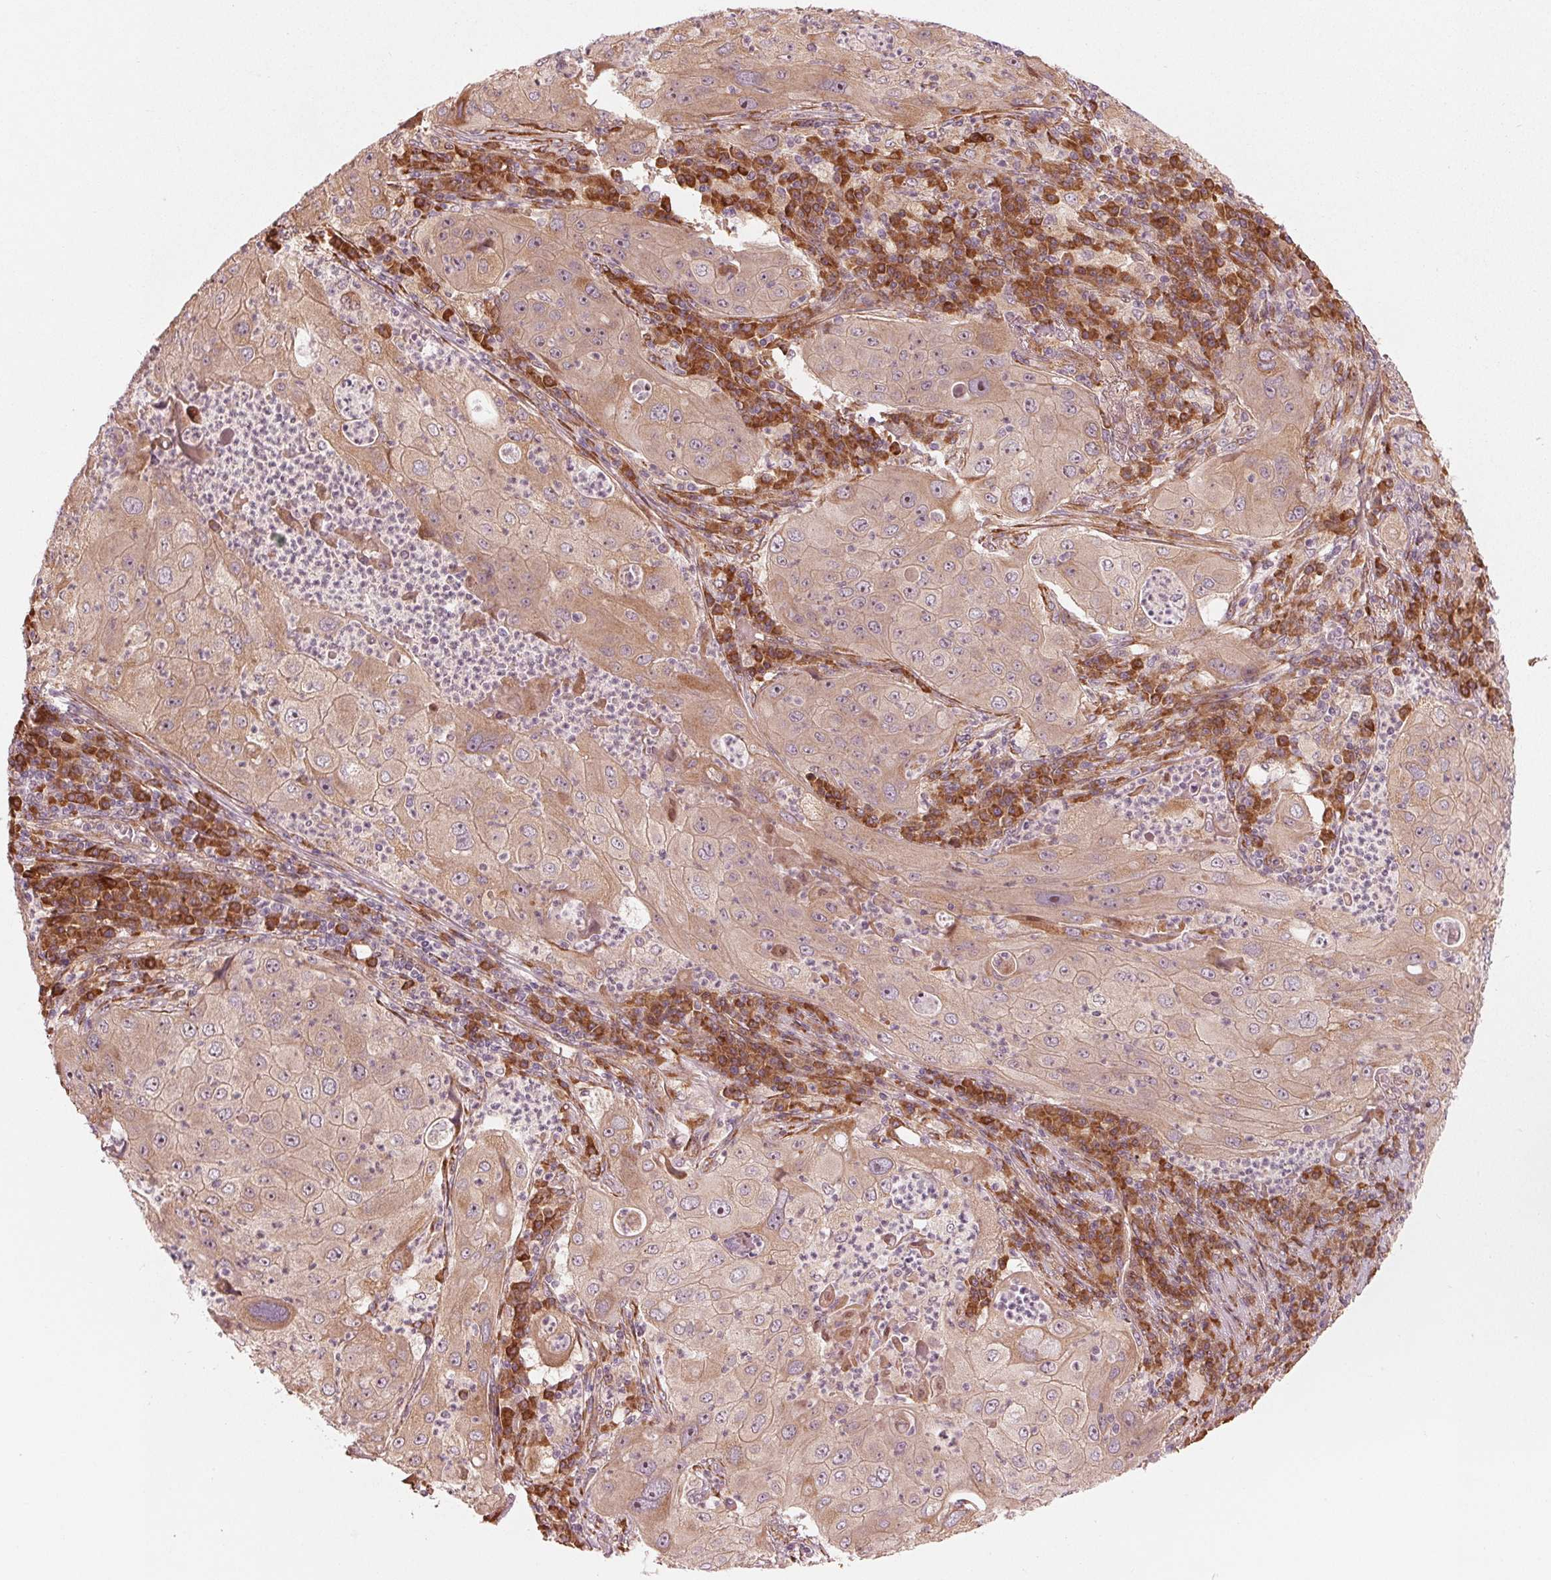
{"staining": {"intensity": "weak", "quantity": ">75%", "location": "cytoplasmic/membranous"}, "tissue": "lung cancer", "cell_type": "Tumor cells", "image_type": "cancer", "snomed": [{"axis": "morphology", "description": "Squamous cell carcinoma, NOS"}, {"axis": "topography", "description": "Lung"}], "caption": "Lung squamous cell carcinoma was stained to show a protein in brown. There is low levels of weak cytoplasmic/membranous staining in approximately >75% of tumor cells.", "gene": "CMIP", "patient": {"sex": "female", "age": 59}}